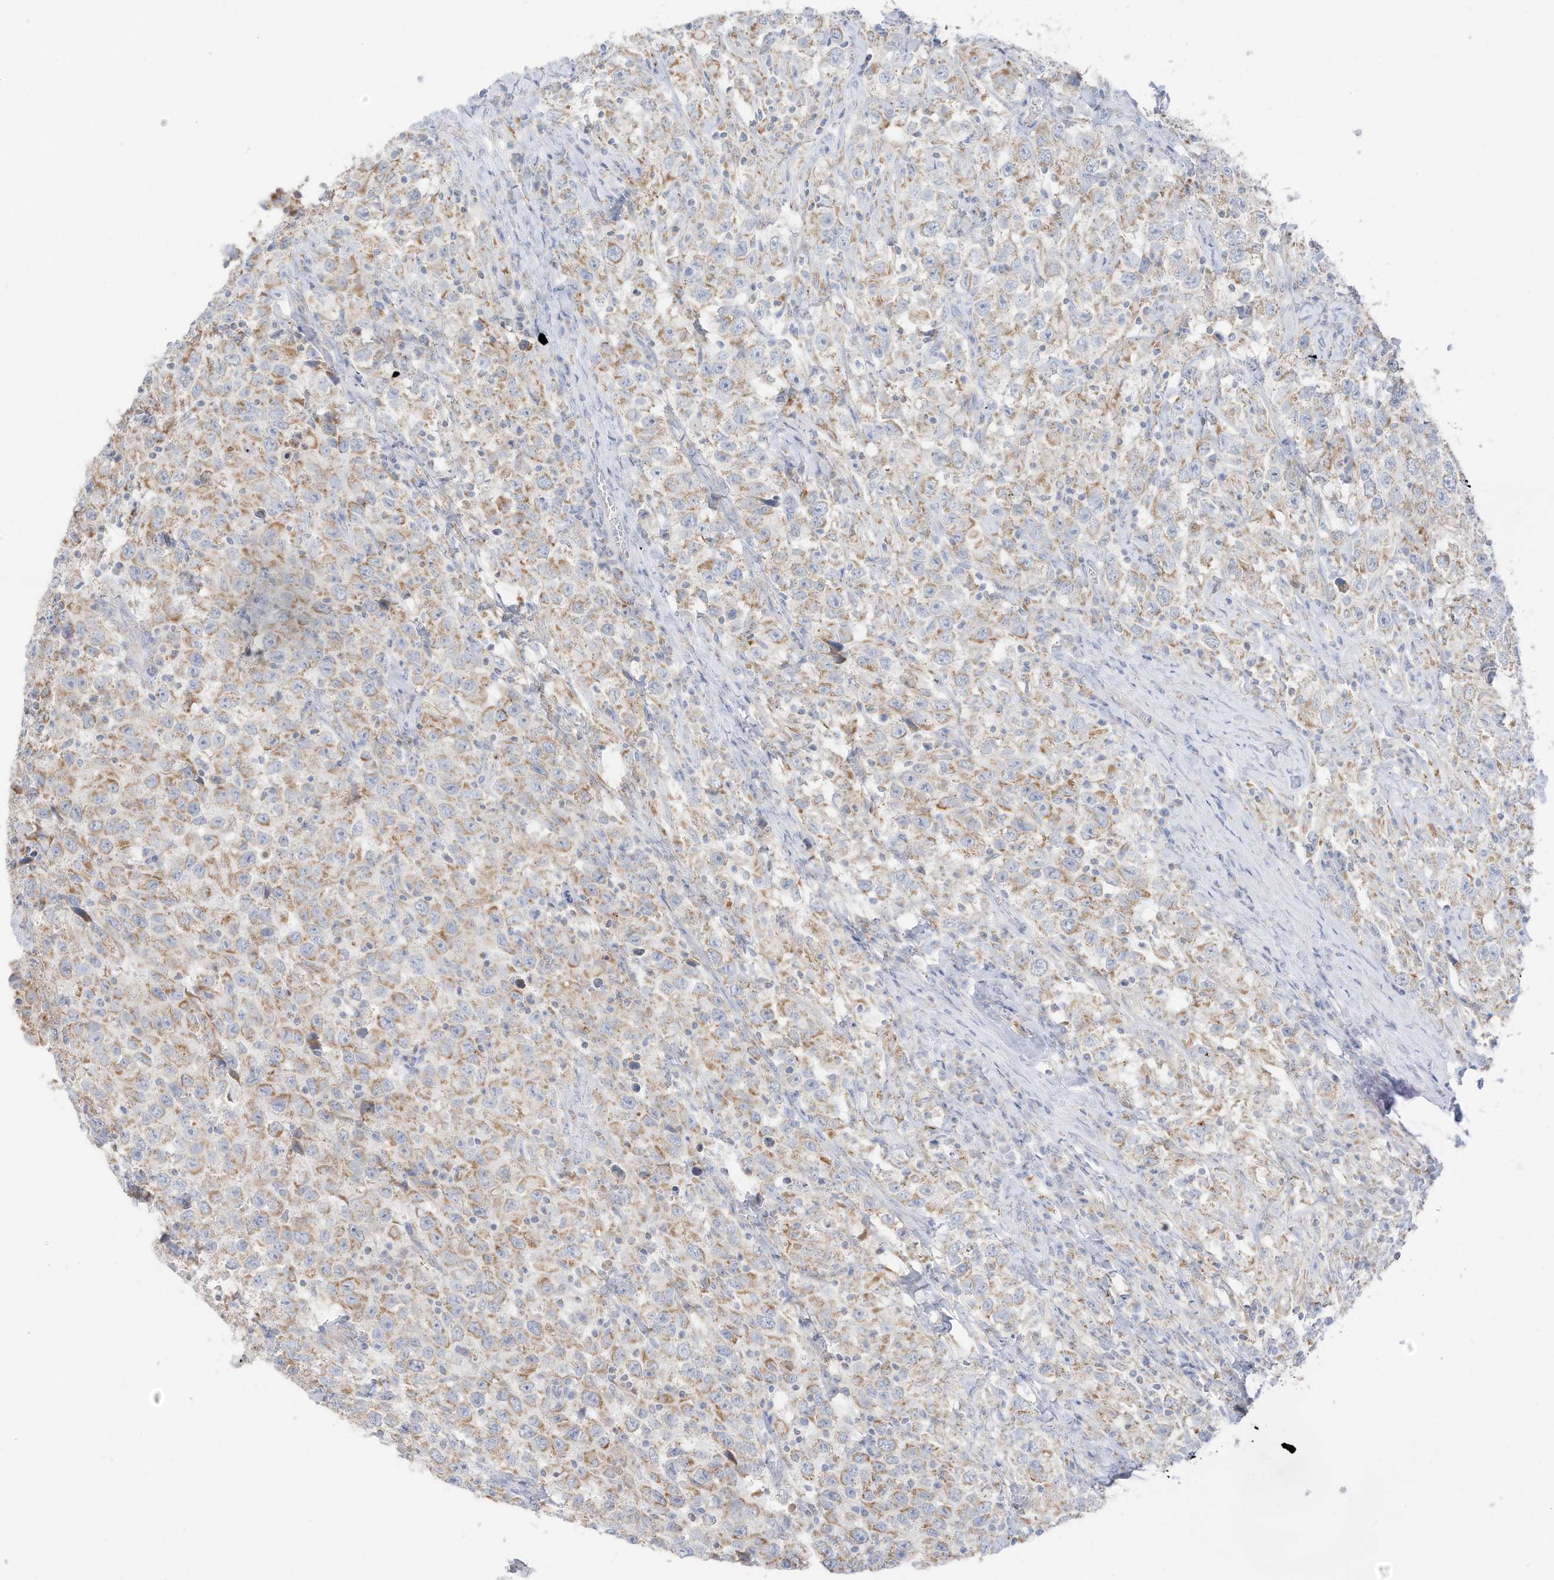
{"staining": {"intensity": "weak", "quantity": ">75%", "location": "cytoplasmic/membranous"}, "tissue": "testis cancer", "cell_type": "Tumor cells", "image_type": "cancer", "snomed": [{"axis": "morphology", "description": "Seminoma, NOS"}, {"axis": "topography", "description": "Testis"}], "caption": "A histopathology image of testis cancer stained for a protein demonstrates weak cytoplasmic/membranous brown staining in tumor cells.", "gene": "ETHE1", "patient": {"sex": "male", "age": 41}}